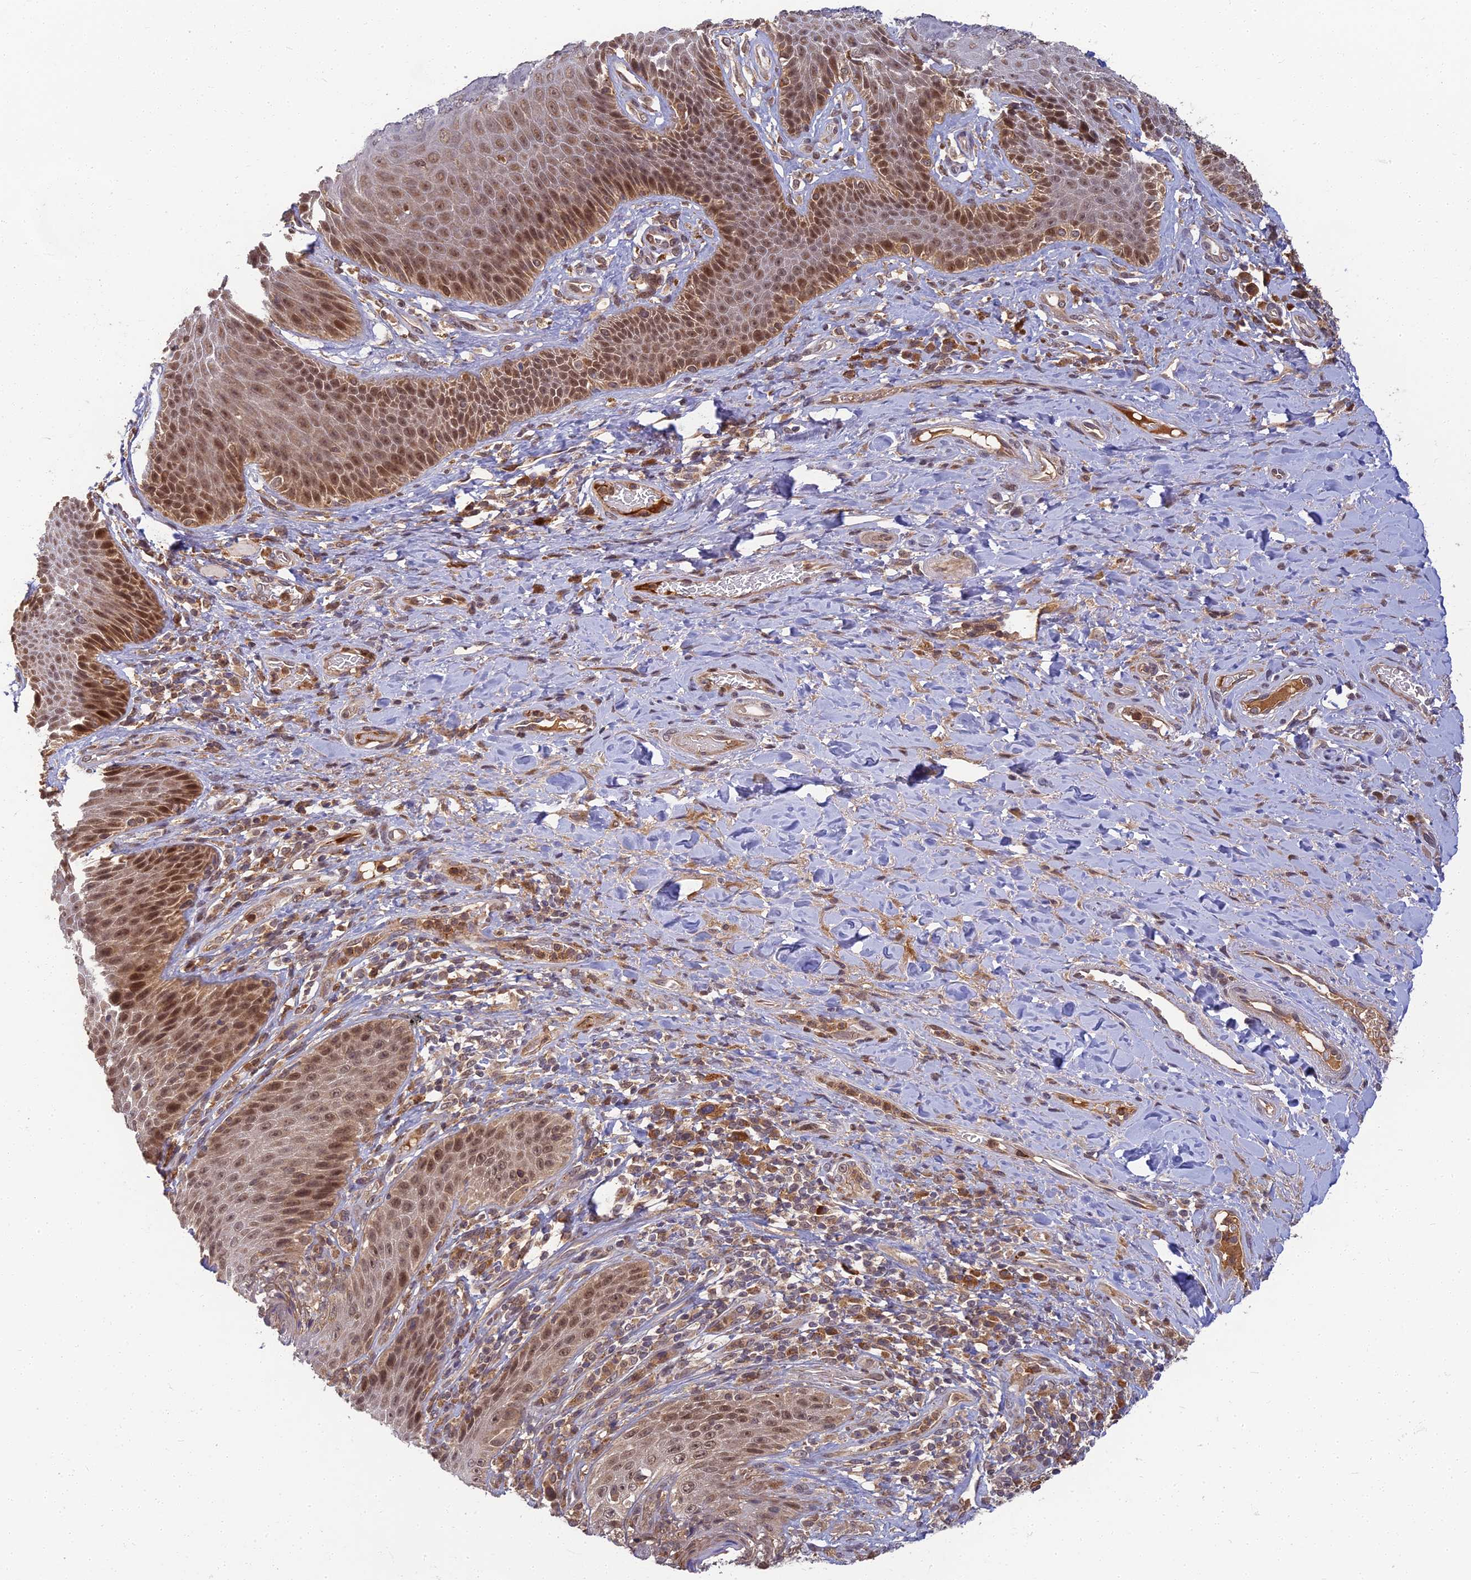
{"staining": {"intensity": "moderate", "quantity": ">75%", "location": "cytoplasmic/membranous,nuclear"}, "tissue": "skin", "cell_type": "Epidermal cells", "image_type": "normal", "snomed": [{"axis": "morphology", "description": "Normal tissue, NOS"}, {"axis": "topography", "description": "Anal"}], "caption": "The histopathology image exhibits immunohistochemical staining of normal skin. There is moderate cytoplasmic/membranous,nuclear expression is appreciated in approximately >75% of epidermal cells. The staining is performed using DAB brown chromogen to label protein expression. The nuclei are counter-stained blue using hematoxylin.", "gene": "RGL3", "patient": {"sex": "female", "age": 89}}